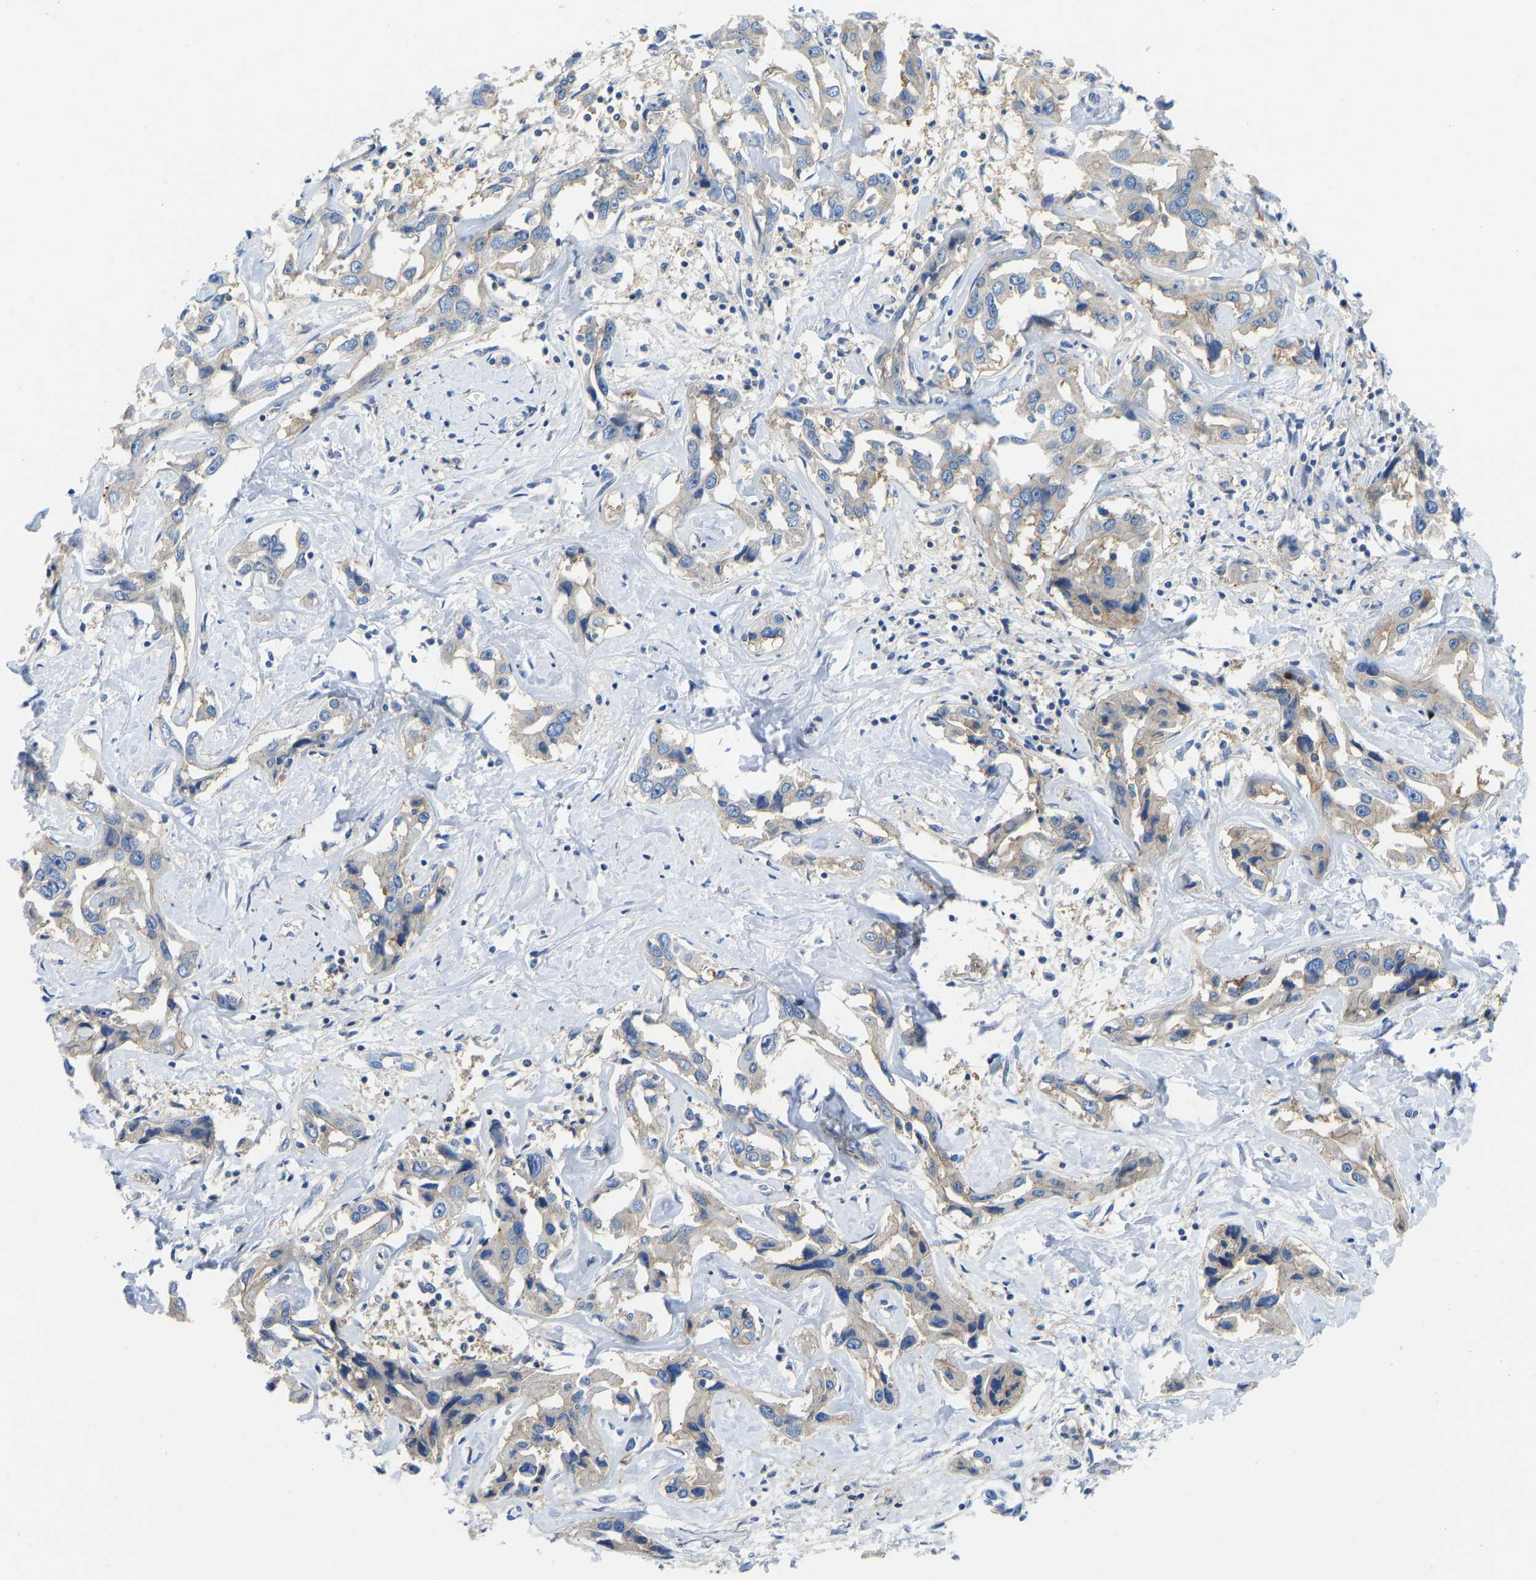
{"staining": {"intensity": "weak", "quantity": "<25%", "location": "cytoplasmic/membranous"}, "tissue": "liver cancer", "cell_type": "Tumor cells", "image_type": "cancer", "snomed": [{"axis": "morphology", "description": "Cholangiocarcinoma"}, {"axis": "topography", "description": "Liver"}], "caption": "Immunohistochemical staining of human cholangiocarcinoma (liver) reveals no significant positivity in tumor cells.", "gene": "NDRG3", "patient": {"sex": "male", "age": 59}}